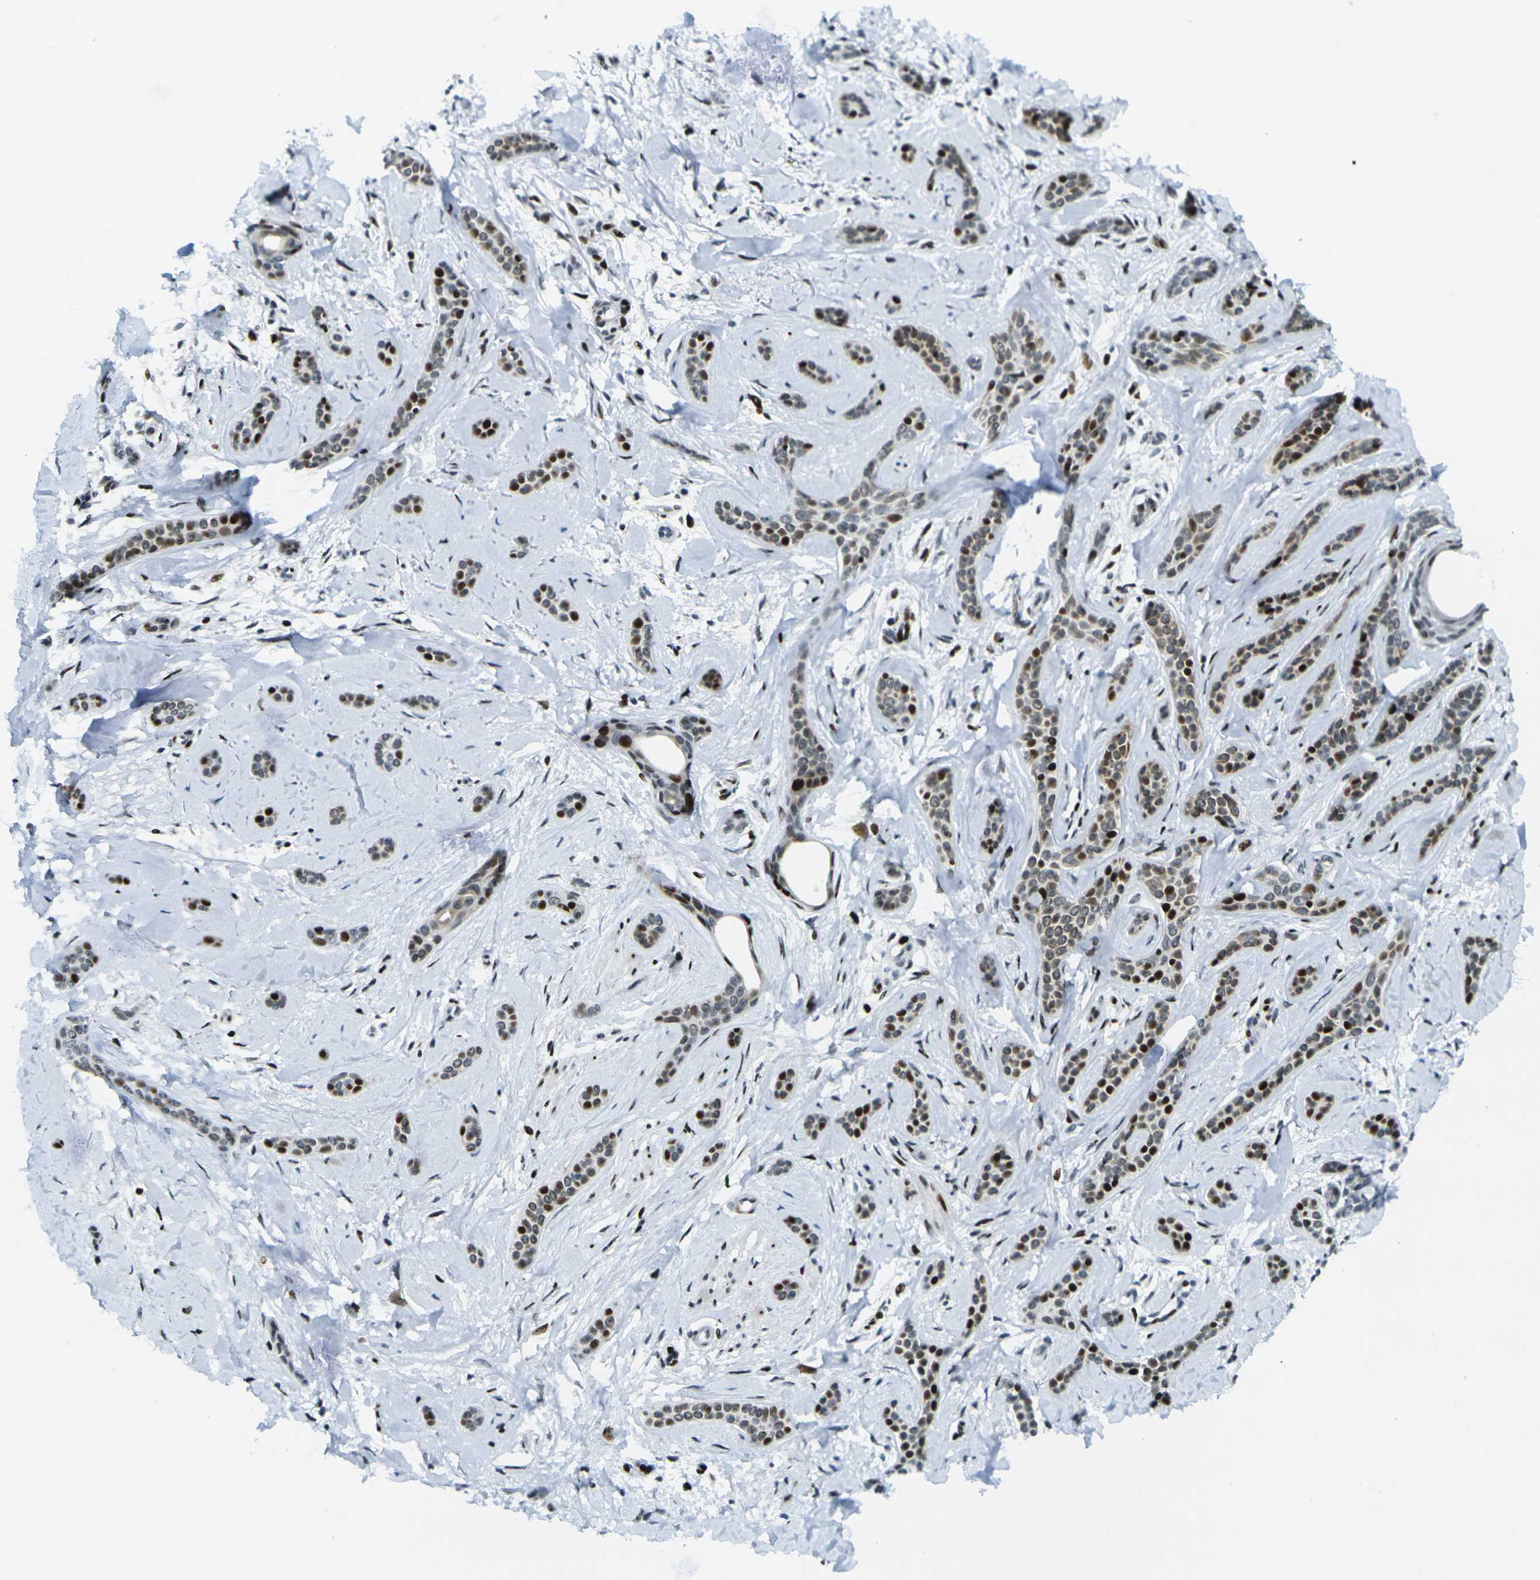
{"staining": {"intensity": "moderate", "quantity": ">75%", "location": "nuclear"}, "tissue": "skin cancer", "cell_type": "Tumor cells", "image_type": "cancer", "snomed": [{"axis": "morphology", "description": "Basal cell carcinoma"}, {"axis": "morphology", "description": "Adnexal tumor, benign"}, {"axis": "topography", "description": "Skin"}], "caption": "Human skin basal cell carcinoma stained with a protein marker displays moderate staining in tumor cells.", "gene": "H3-3A", "patient": {"sex": "female", "age": 42}}